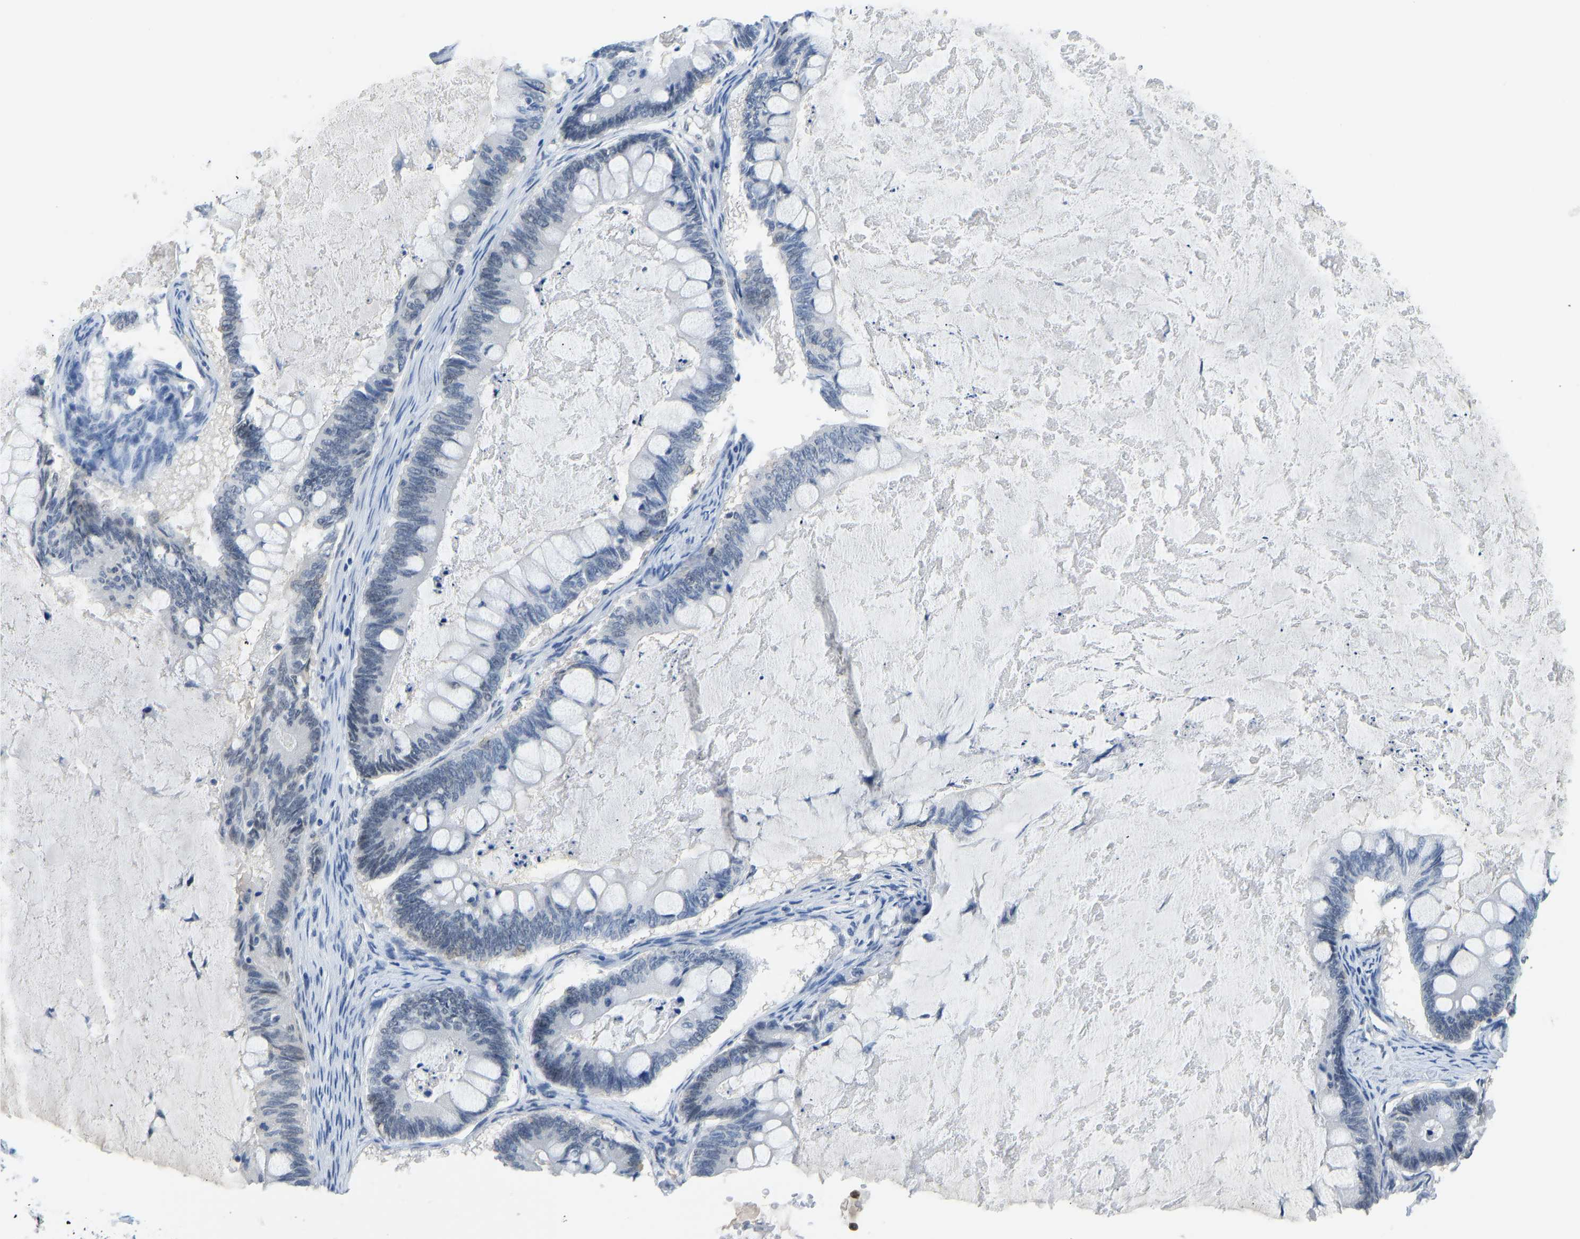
{"staining": {"intensity": "negative", "quantity": "none", "location": "none"}, "tissue": "ovarian cancer", "cell_type": "Tumor cells", "image_type": "cancer", "snomed": [{"axis": "morphology", "description": "Cystadenocarcinoma, mucinous, NOS"}, {"axis": "topography", "description": "Ovary"}], "caption": "This is a photomicrograph of immunohistochemistry staining of ovarian cancer, which shows no staining in tumor cells.", "gene": "TXNDC2", "patient": {"sex": "female", "age": 61}}